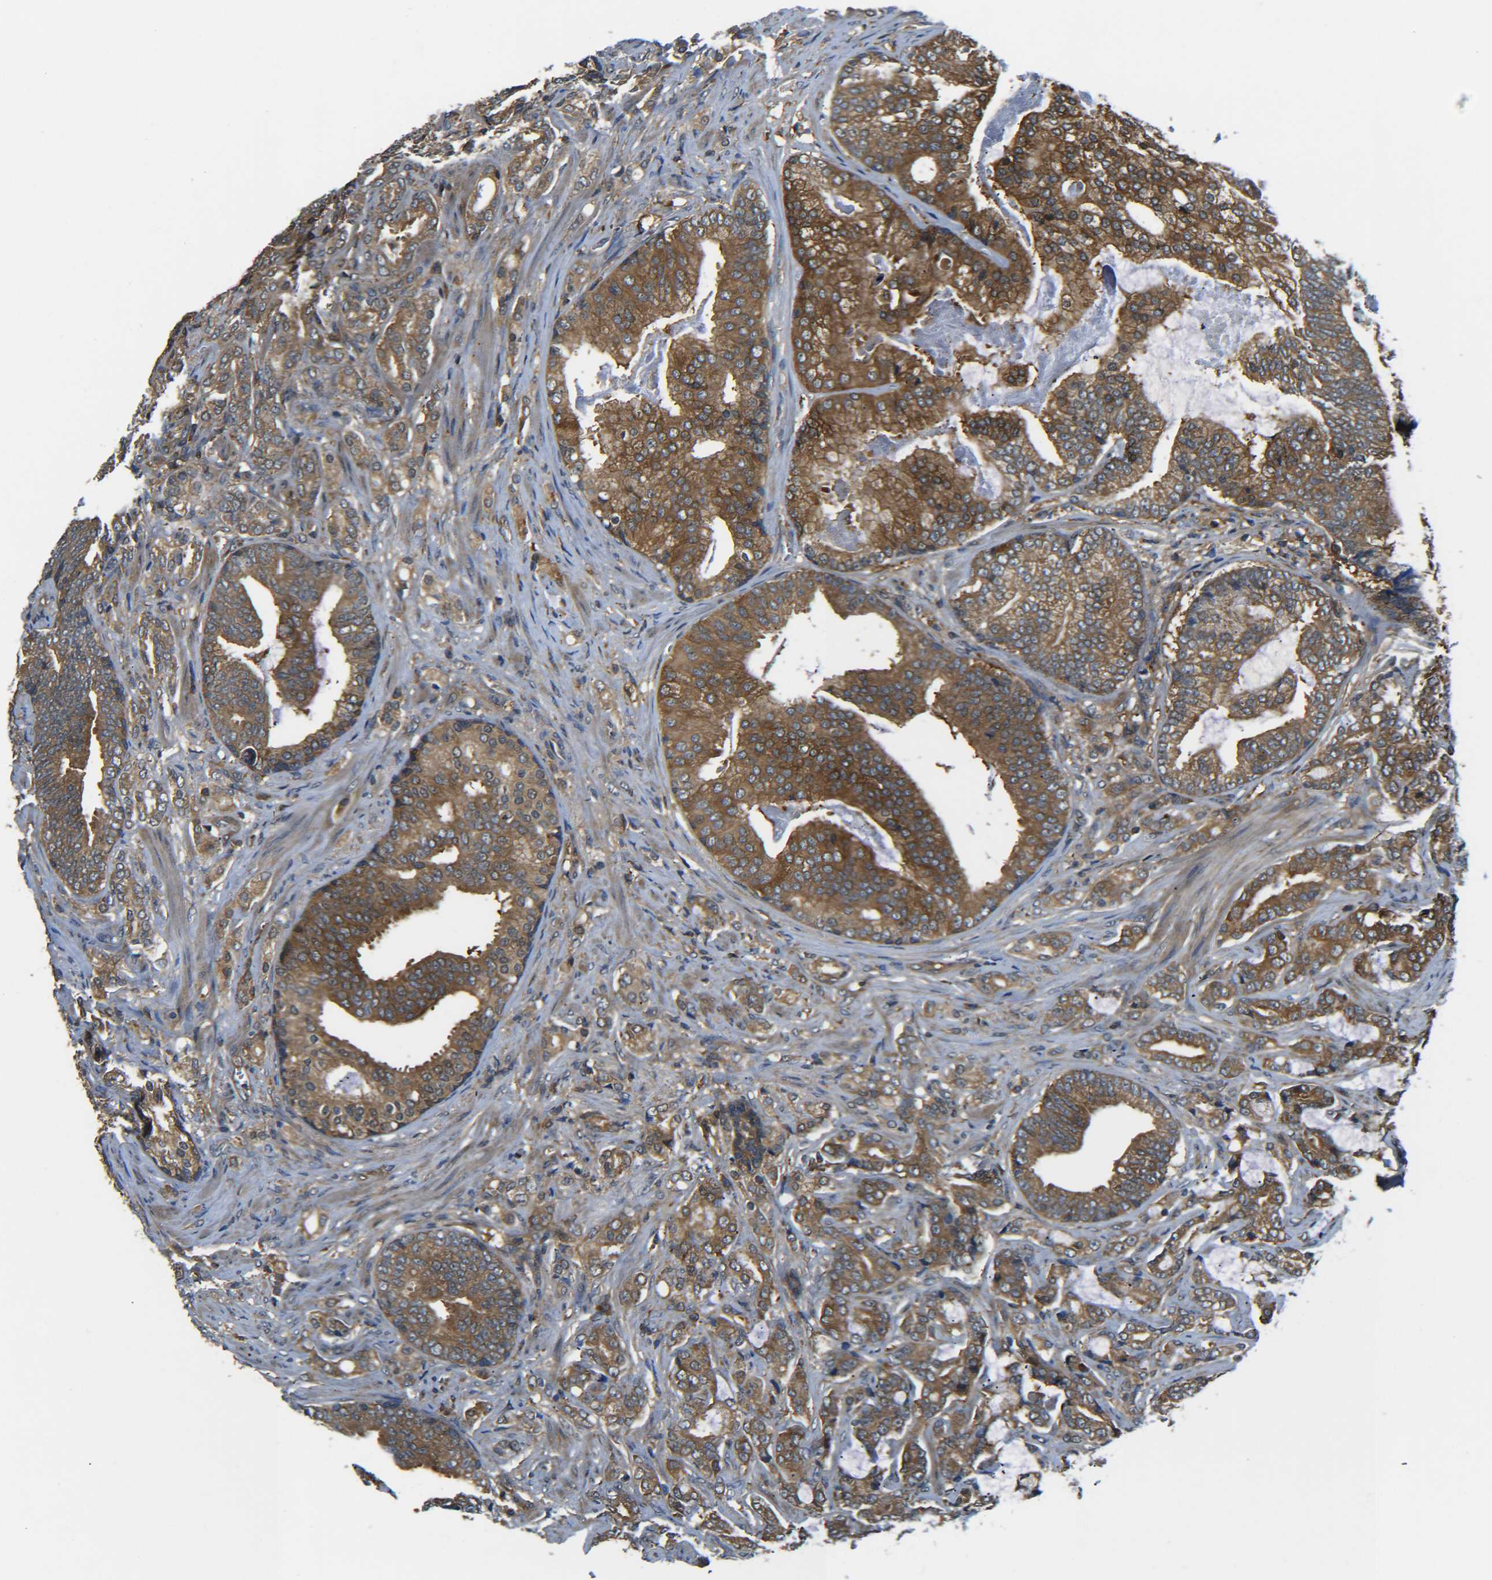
{"staining": {"intensity": "moderate", "quantity": ">75%", "location": "cytoplasmic/membranous"}, "tissue": "prostate cancer", "cell_type": "Tumor cells", "image_type": "cancer", "snomed": [{"axis": "morphology", "description": "Adenocarcinoma, Low grade"}, {"axis": "topography", "description": "Prostate"}], "caption": "Prostate cancer (adenocarcinoma (low-grade)) stained for a protein displays moderate cytoplasmic/membranous positivity in tumor cells.", "gene": "PREB", "patient": {"sex": "male", "age": 58}}